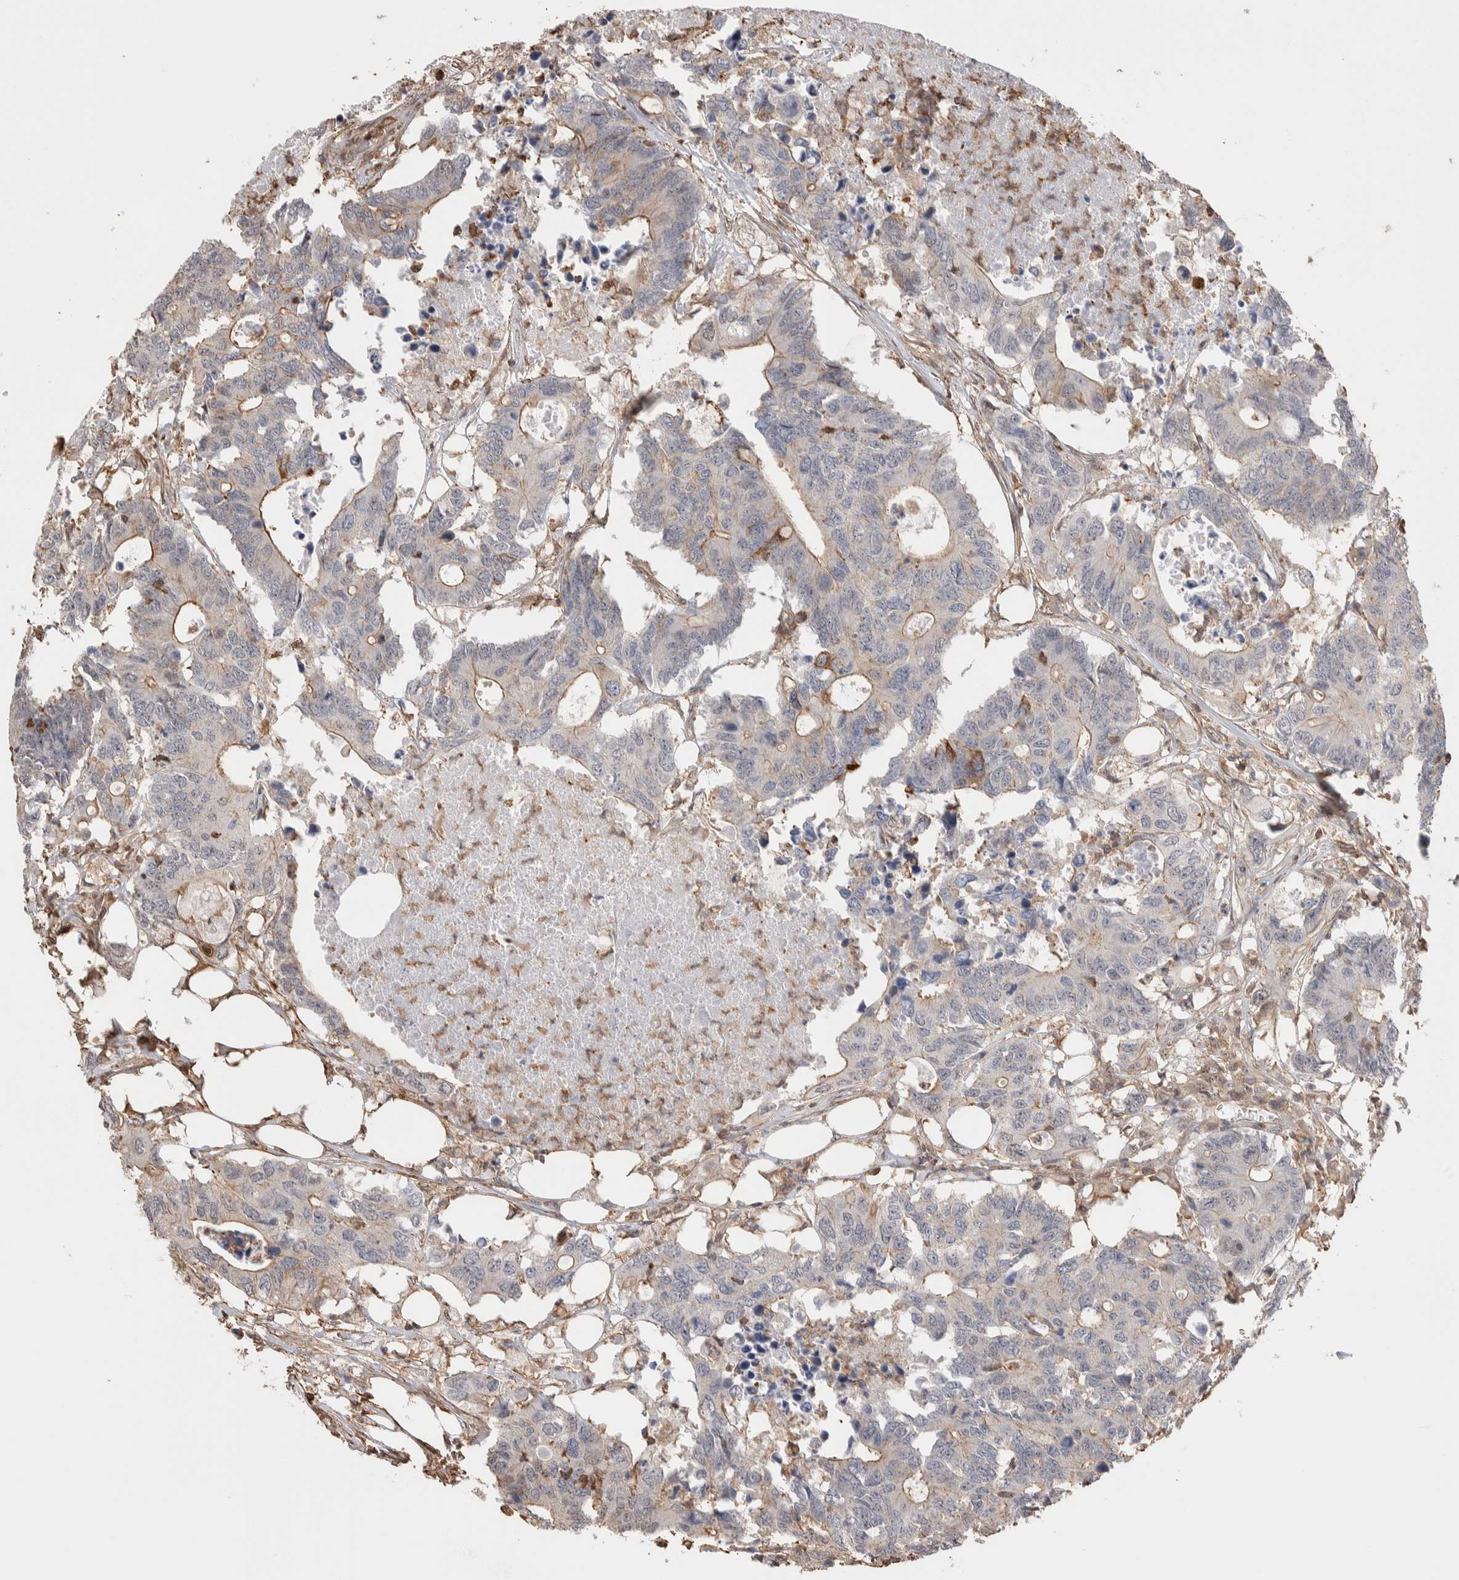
{"staining": {"intensity": "weak", "quantity": "25%-75%", "location": "cytoplasmic/membranous"}, "tissue": "colorectal cancer", "cell_type": "Tumor cells", "image_type": "cancer", "snomed": [{"axis": "morphology", "description": "Adenocarcinoma, NOS"}, {"axis": "topography", "description": "Colon"}], "caption": "Colorectal cancer tissue reveals weak cytoplasmic/membranous positivity in about 25%-75% of tumor cells The staining is performed using DAB (3,3'-diaminobenzidine) brown chromogen to label protein expression. The nuclei are counter-stained blue using hematoxylin.", "gene": "ZNF704", "patient": {"sex": "male", "age": 71}}